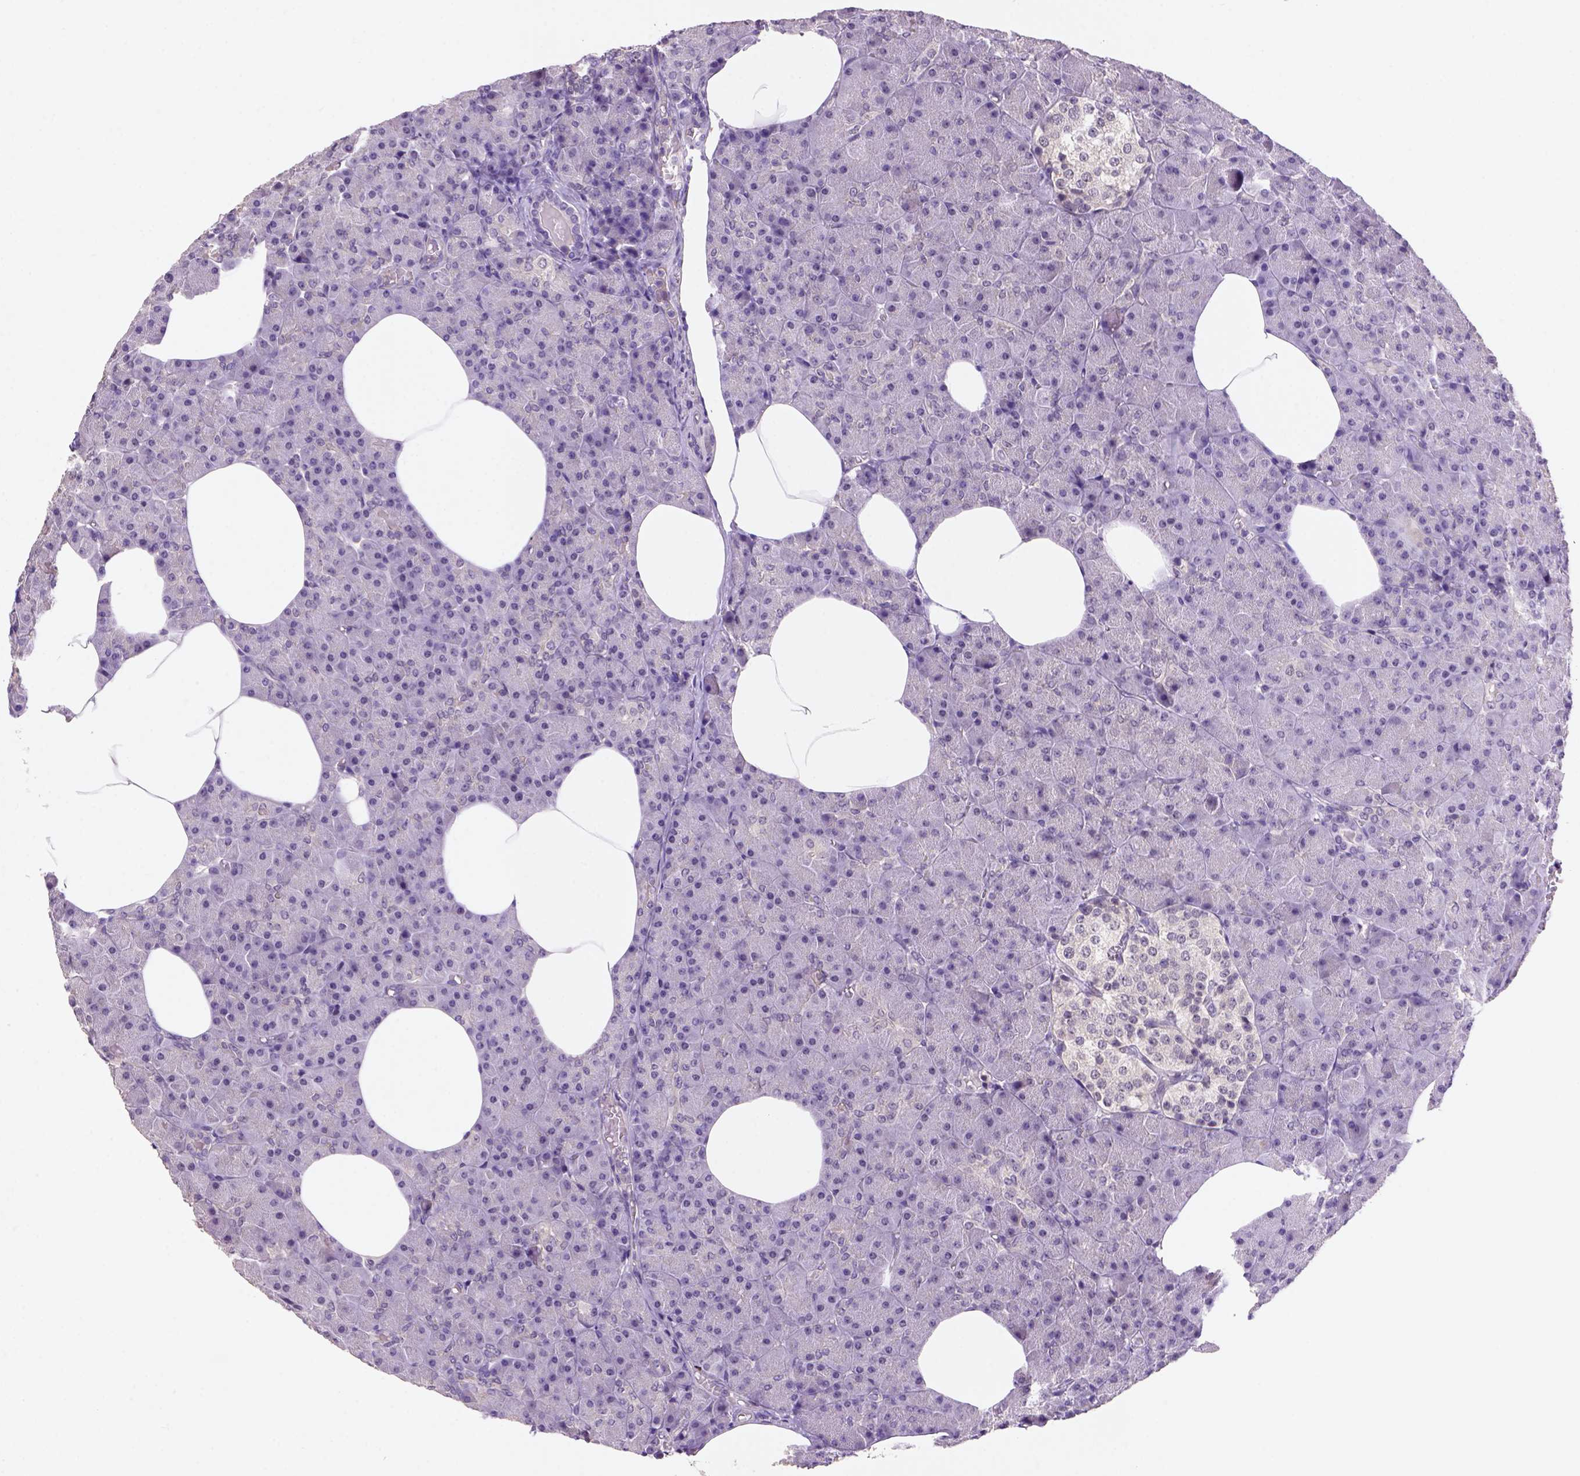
{"staining": {"intensity": "weak", "quantity": "<25%", "location": "nuclear"}, "tissue": "pancreas", "cell_type": "Exocrine glandular cells", "image_type": "normal", "snomed": [{"axis": "morphology", "description": "Normal tissue, NOS"}, {"axis": "topography", "description": "Pancreas"}], "caption": "Exocrine glandular cells show no significant protein expression in unremarkable pancreas. (DAB (3,3'-diaminobenzidine) immunohistochemistry (IHC), high magnification).", "gene": "SCML4", "patient": {"sex": "female", "age": 45}}